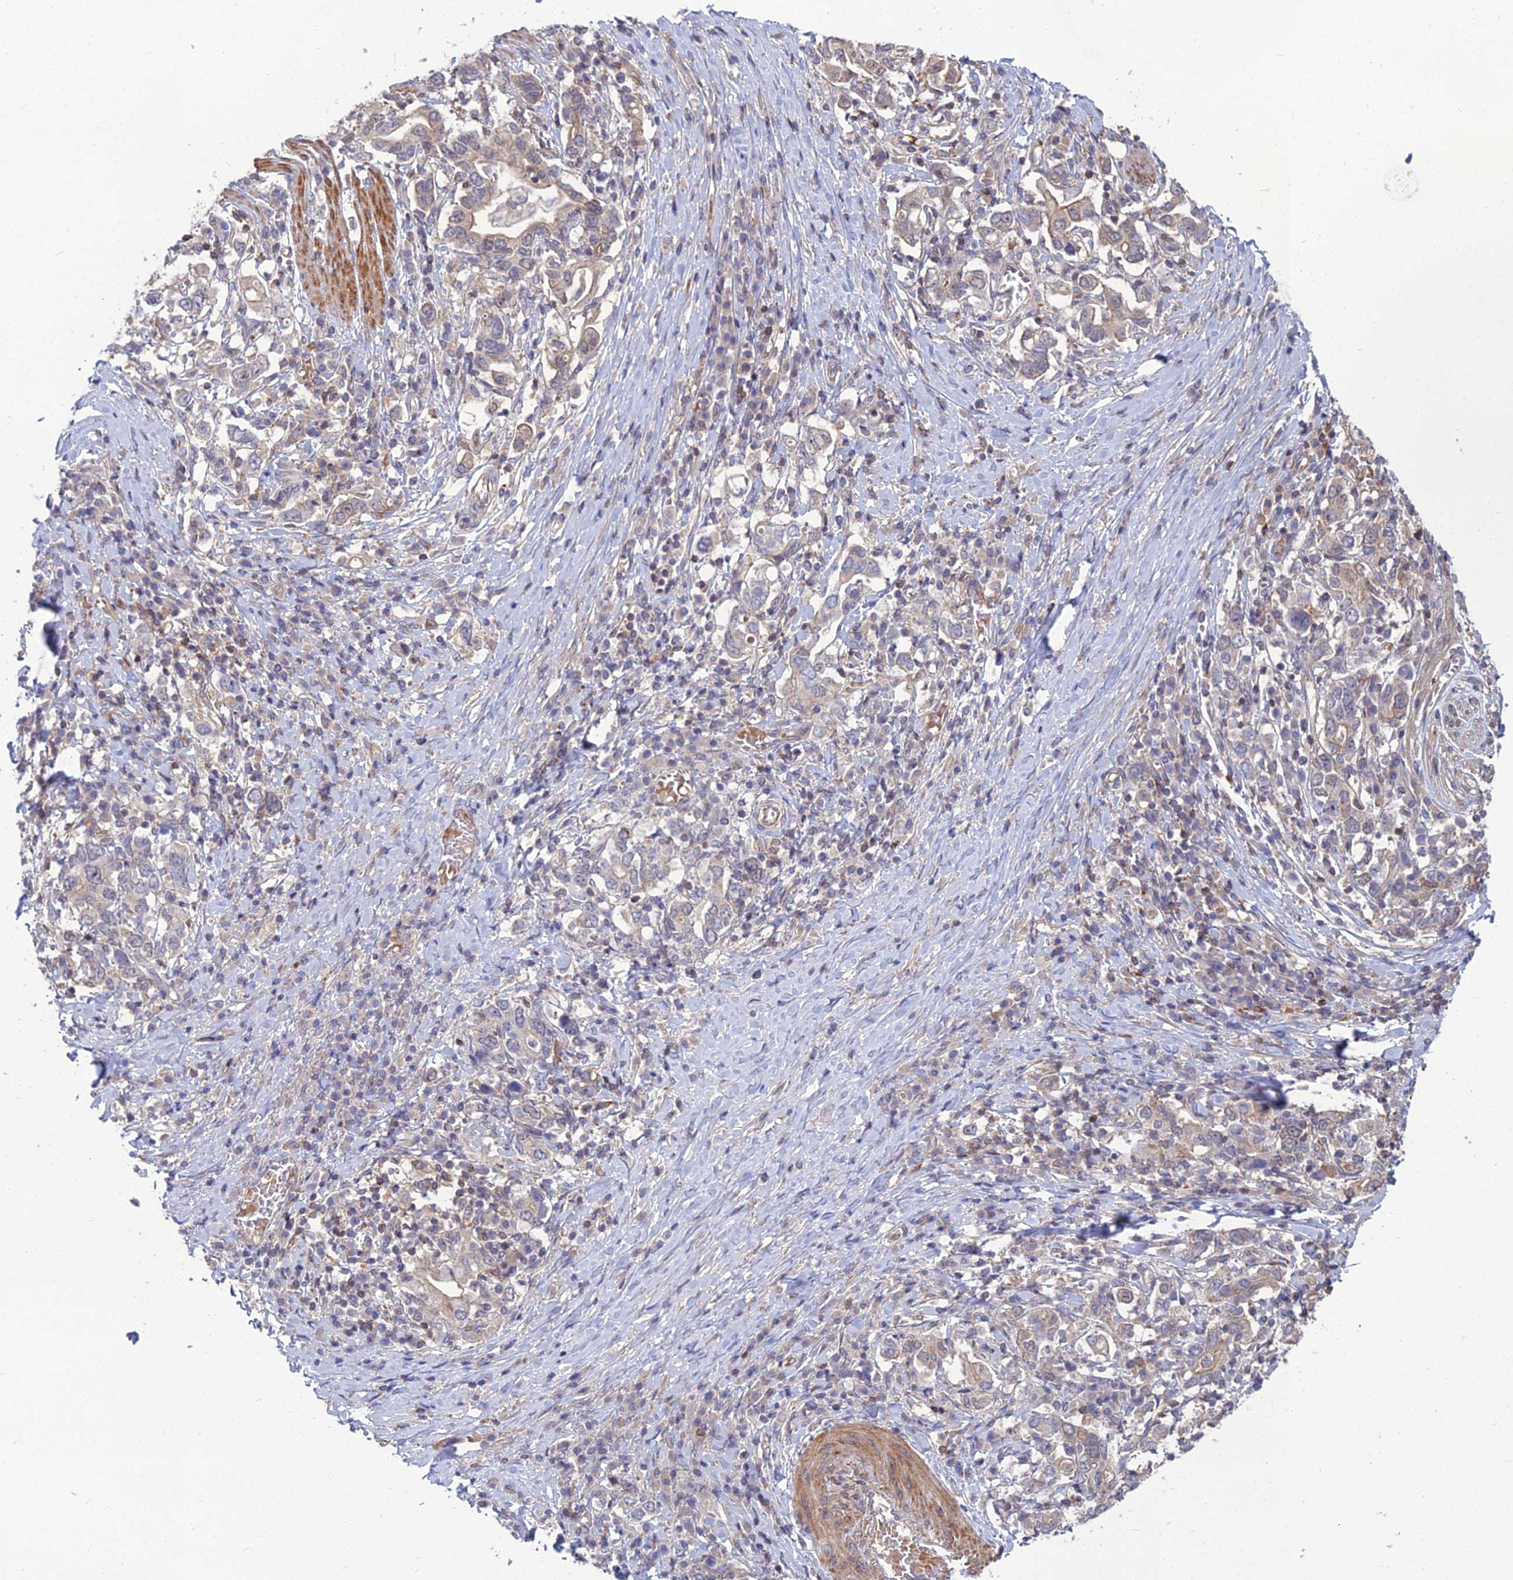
{"staining": {"intensity": "weak", "quantity": "<25%", "location": "cytoplasmic/membranous"}, "tissue": "stomach cancer", "cell_type": "Tumor cells", "image_type": "cancer", "snomed": [{"axis": "morphology", "description": "Adenocarcinoma, NOS"}, {"axis": "topography", "description": "Stomach, upper"}, {"axis": "topography", "description": "Stomach"}], "caption": "Tumor cells are negative for brown protein staining in stomach cancer.", "gene": "OPA3", "patient": {"sex": "male", "age": 62}}